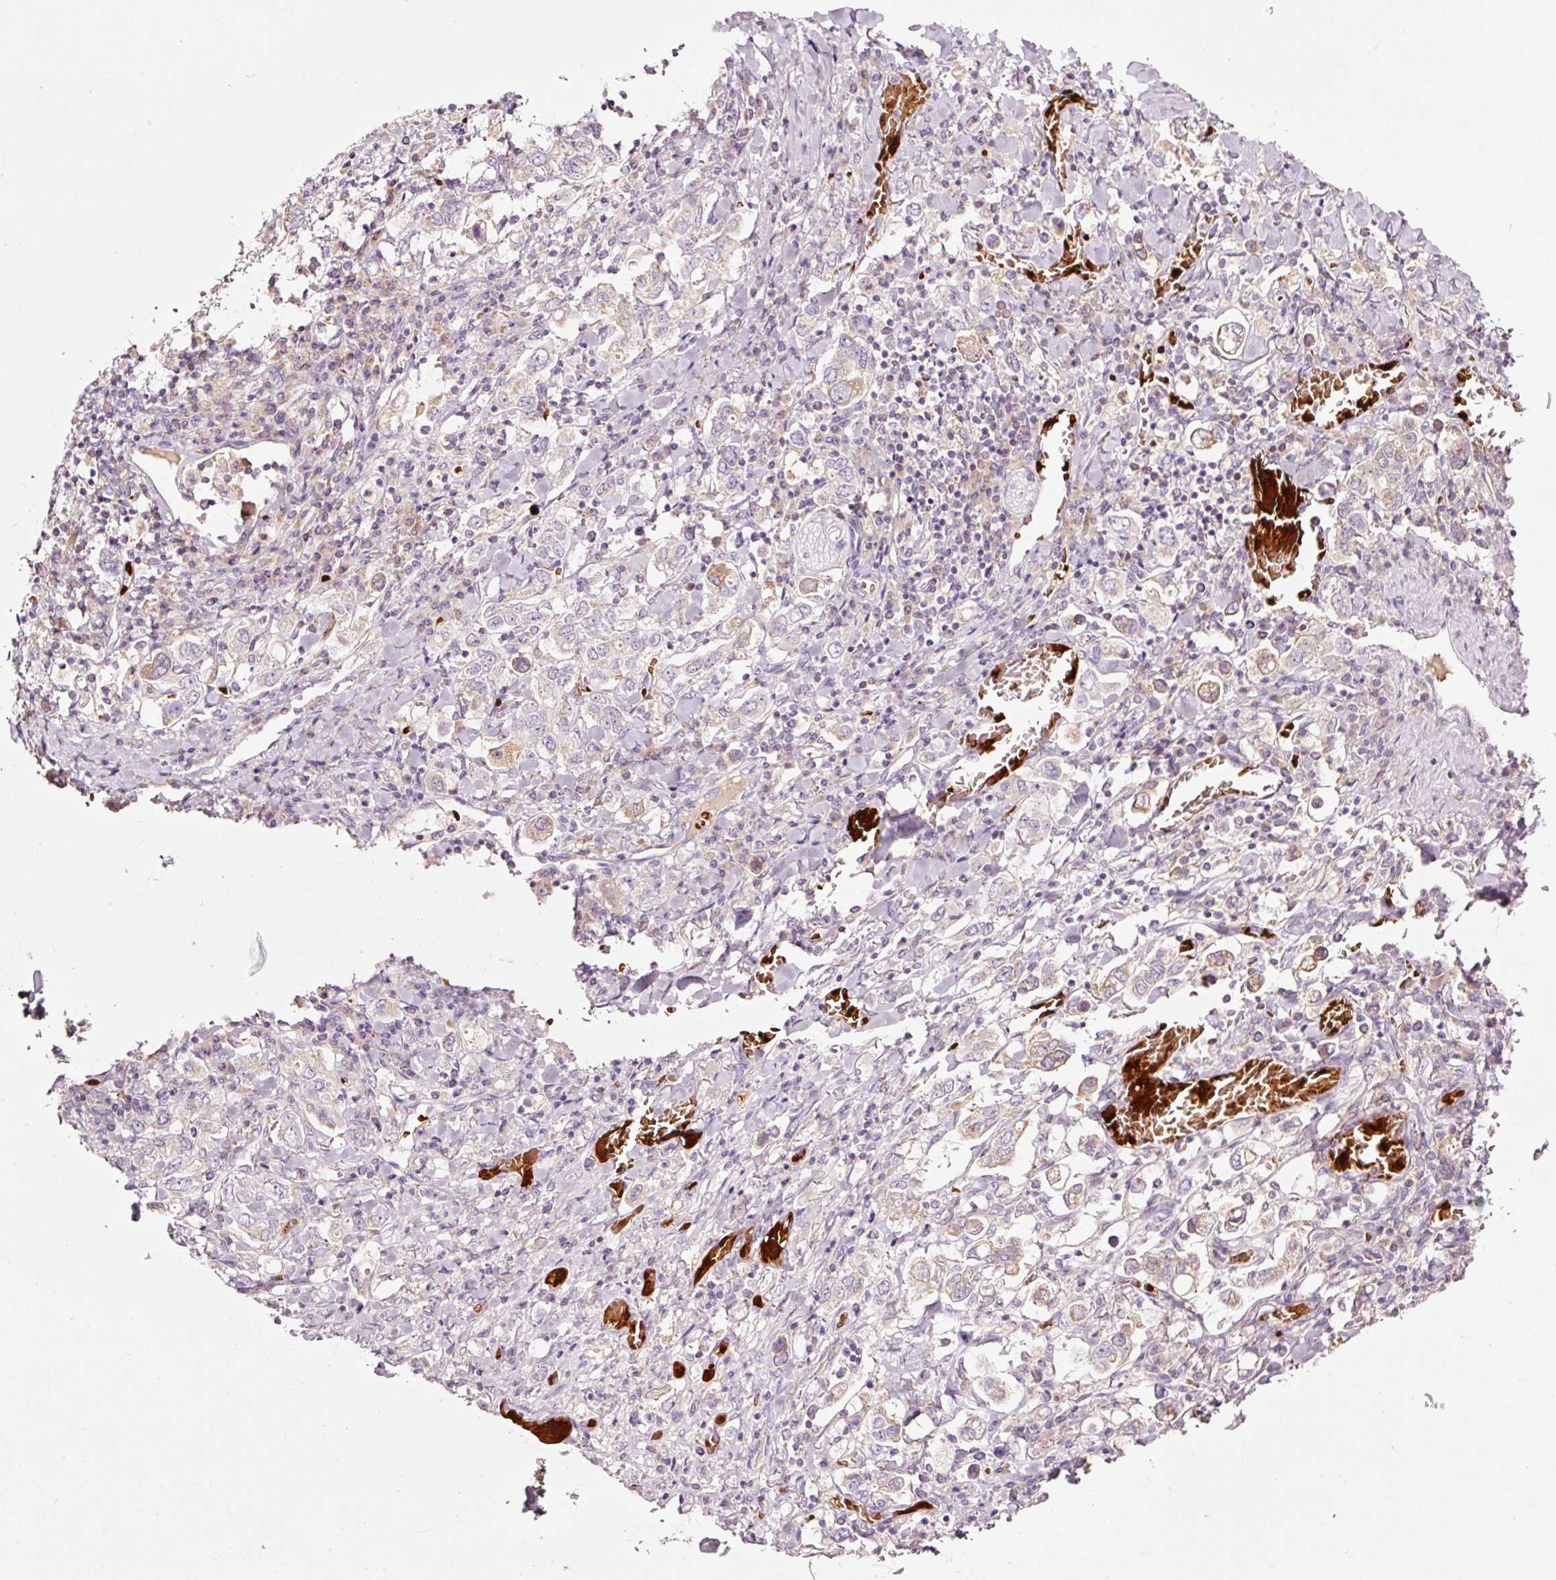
{"staining": {"intensity": "weak", "quantity": "<25%", "location": "cytoplasmic/membranous"}, "tissue": "stomach cancer", "cell_type": "Tumor cells", "image_type": "cancer", "snomed": [{"axis": "morphology", "description": "Adenocarcinoma, NOS"}, {"axis": "topography", "description": "Stomach, upper"}], "caption": "Immunohistochemical staining of stomach cancer (adenocarcinoma) displays no significant staining in tumor cells. (DAB (3,3'-diaminobenzidine) immunohistochemistry (IHC), high magnification).", "gene": "LDHAL6B", "patient": {"sex": "male", "age": 62}}